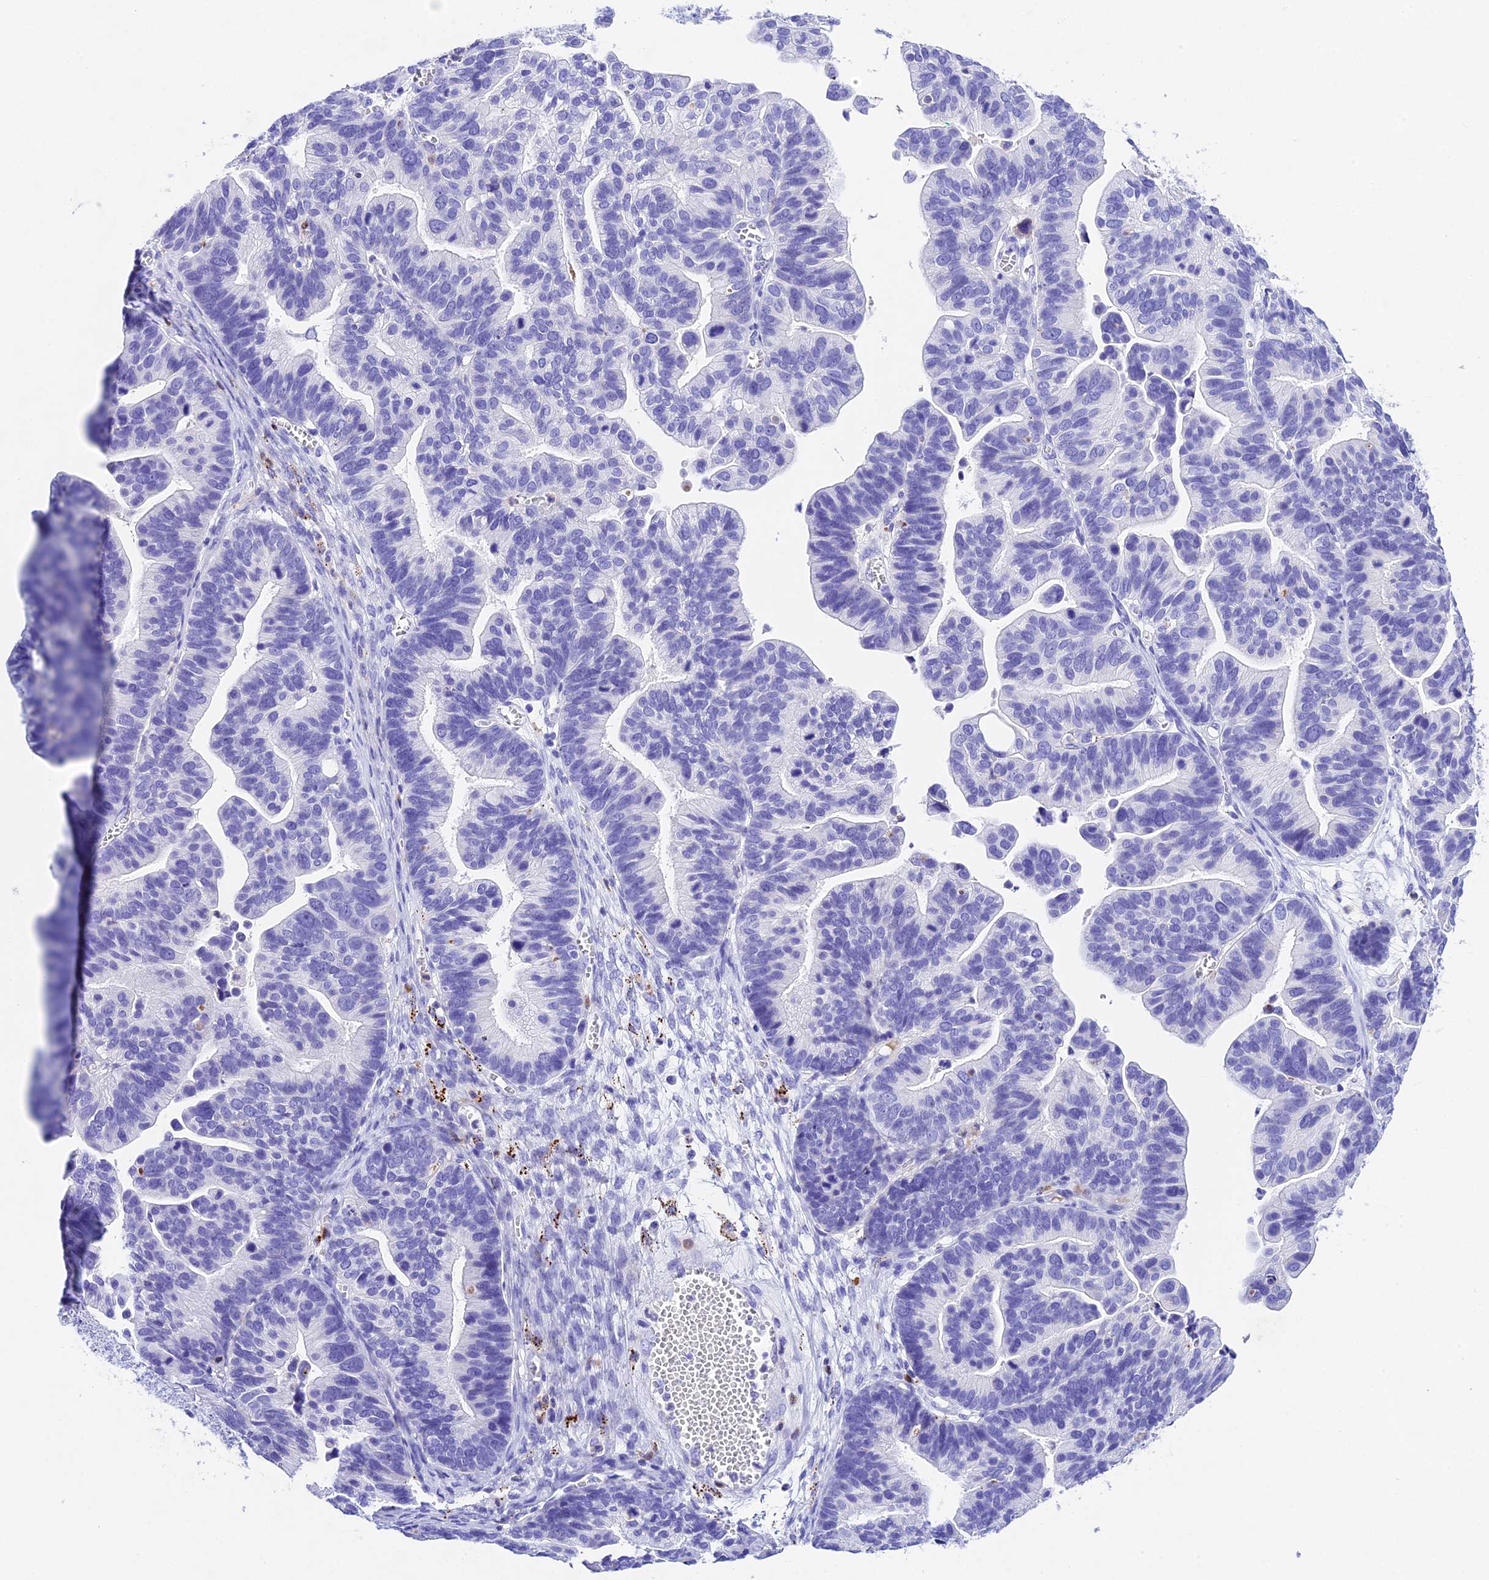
{"staining": {"intensity": "negative", "quantity": "none", "location": "none"}, "tissue": "ovarian cancer", "cell_type": "Tumor cells", "image_type": "cancer", "snomed": [{"axis": "morphology", "description": "Cystadenocarcinoma, serous, NOS"}, {"axis": "topography", "description": "Ovary"}], "caption": "A high-resolution histopathology image shows immunohistochemistry staining of serous cystadenocarcinoma (ovarian), which displays no significant positivity in tumor cells.", "gene": "PSG11", "patient": {"sex": "female", "age": 56}}